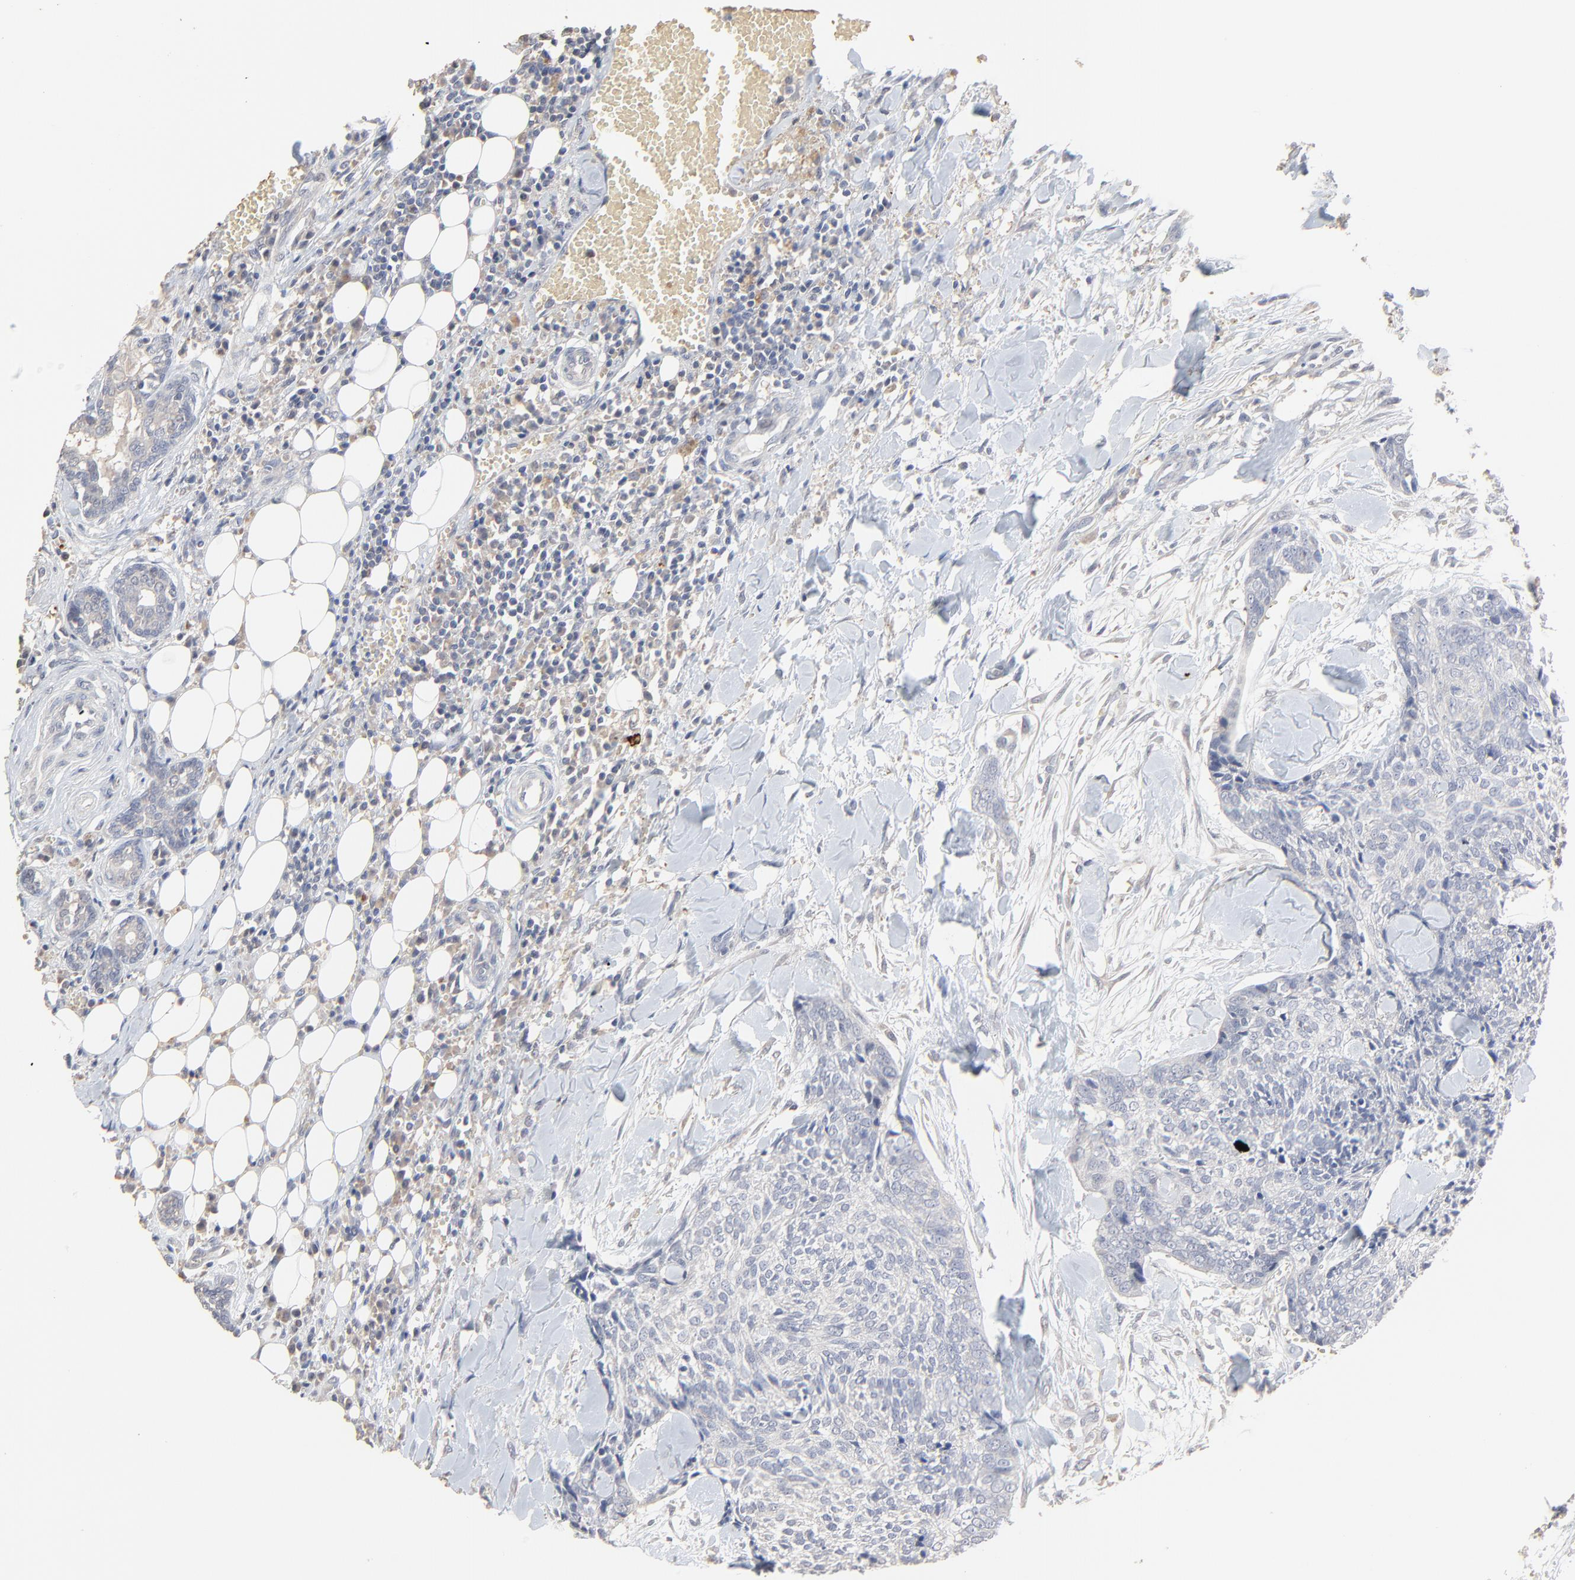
{"staining": {"intensity": "weak", "quantity": "<25%", "location": "cytoplasmic/membranous"}, "tissue": "head and neck cancer", "cell_type": "Tumor cells", "image_type": "cancer", "snomed": [{"axis": "morphology", "description": "Squamous cell carcinoma, NOS"}, {"axis": "topography", "description": "Salivary gland"}, {"axis": "topography", "description": "Head-Neck"}], "caption": "Histopathology image shows no protein positivity in tumor cells of head and neck cancer tissue.", "gene": "FANCB", "patient": {"sex": "male", "age": 70}}